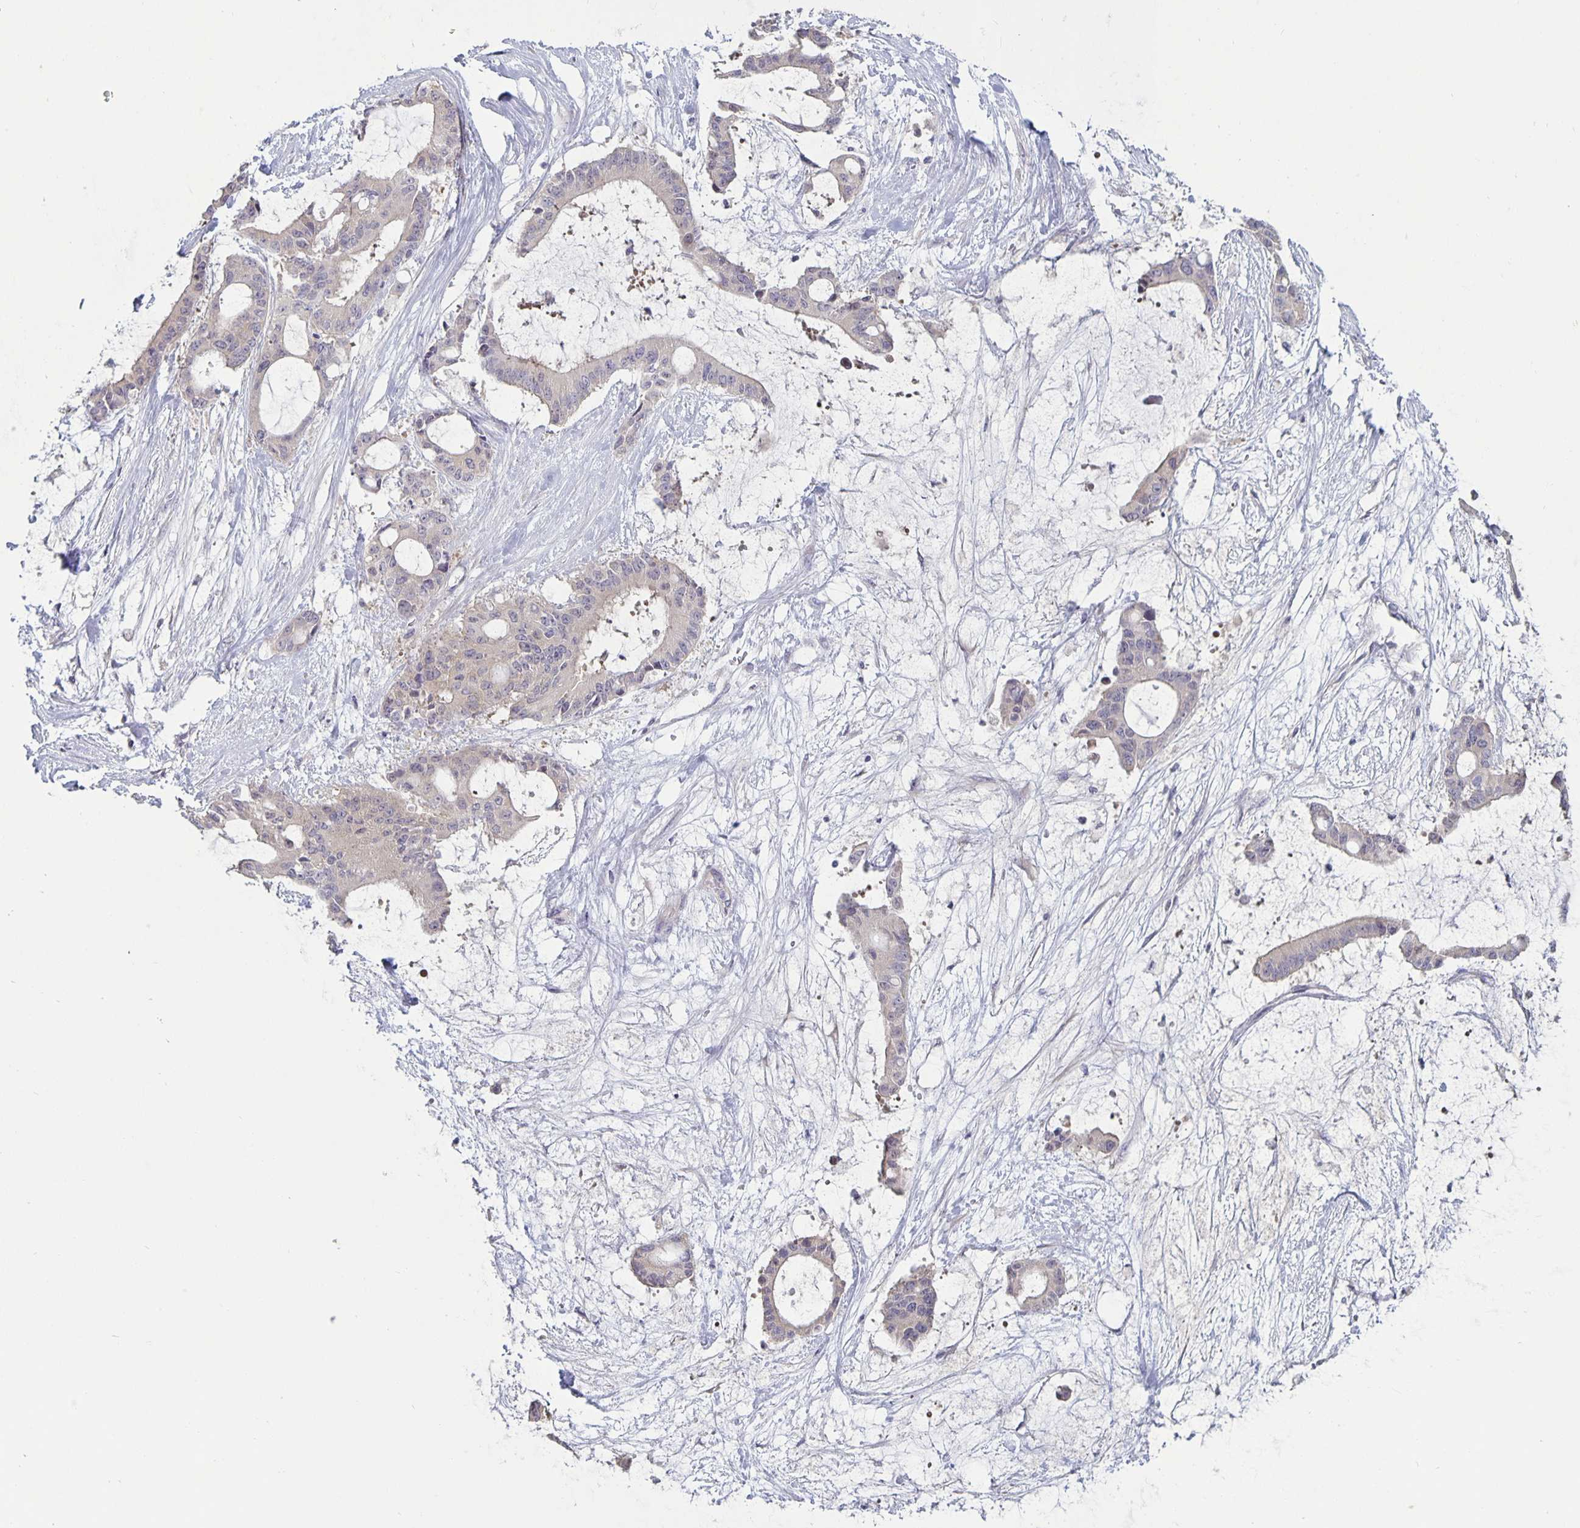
{"staining": {"intensity": "negative", "quantity": "none", "location": "none"}, "tissue": "liver cancer", "cell_type": "Tumor cells", "image_type": "cancer", "snomed": [{"axis": "morphology", "description": "Normal tissue, NOS"}, {"axis": "morphology", "description": "Cholangiocarcinoma"}, {"axis": "topography", "description": "Liver"}, {"axis": "topography", "description": "Peripheral nerve tissue"}], "caption": "Immunohistochemical staining of human liver cancer reveals no significant staining in tumor cells.", "gene": "PLCB3", "patient": {"sex": "female", "age": 73}}